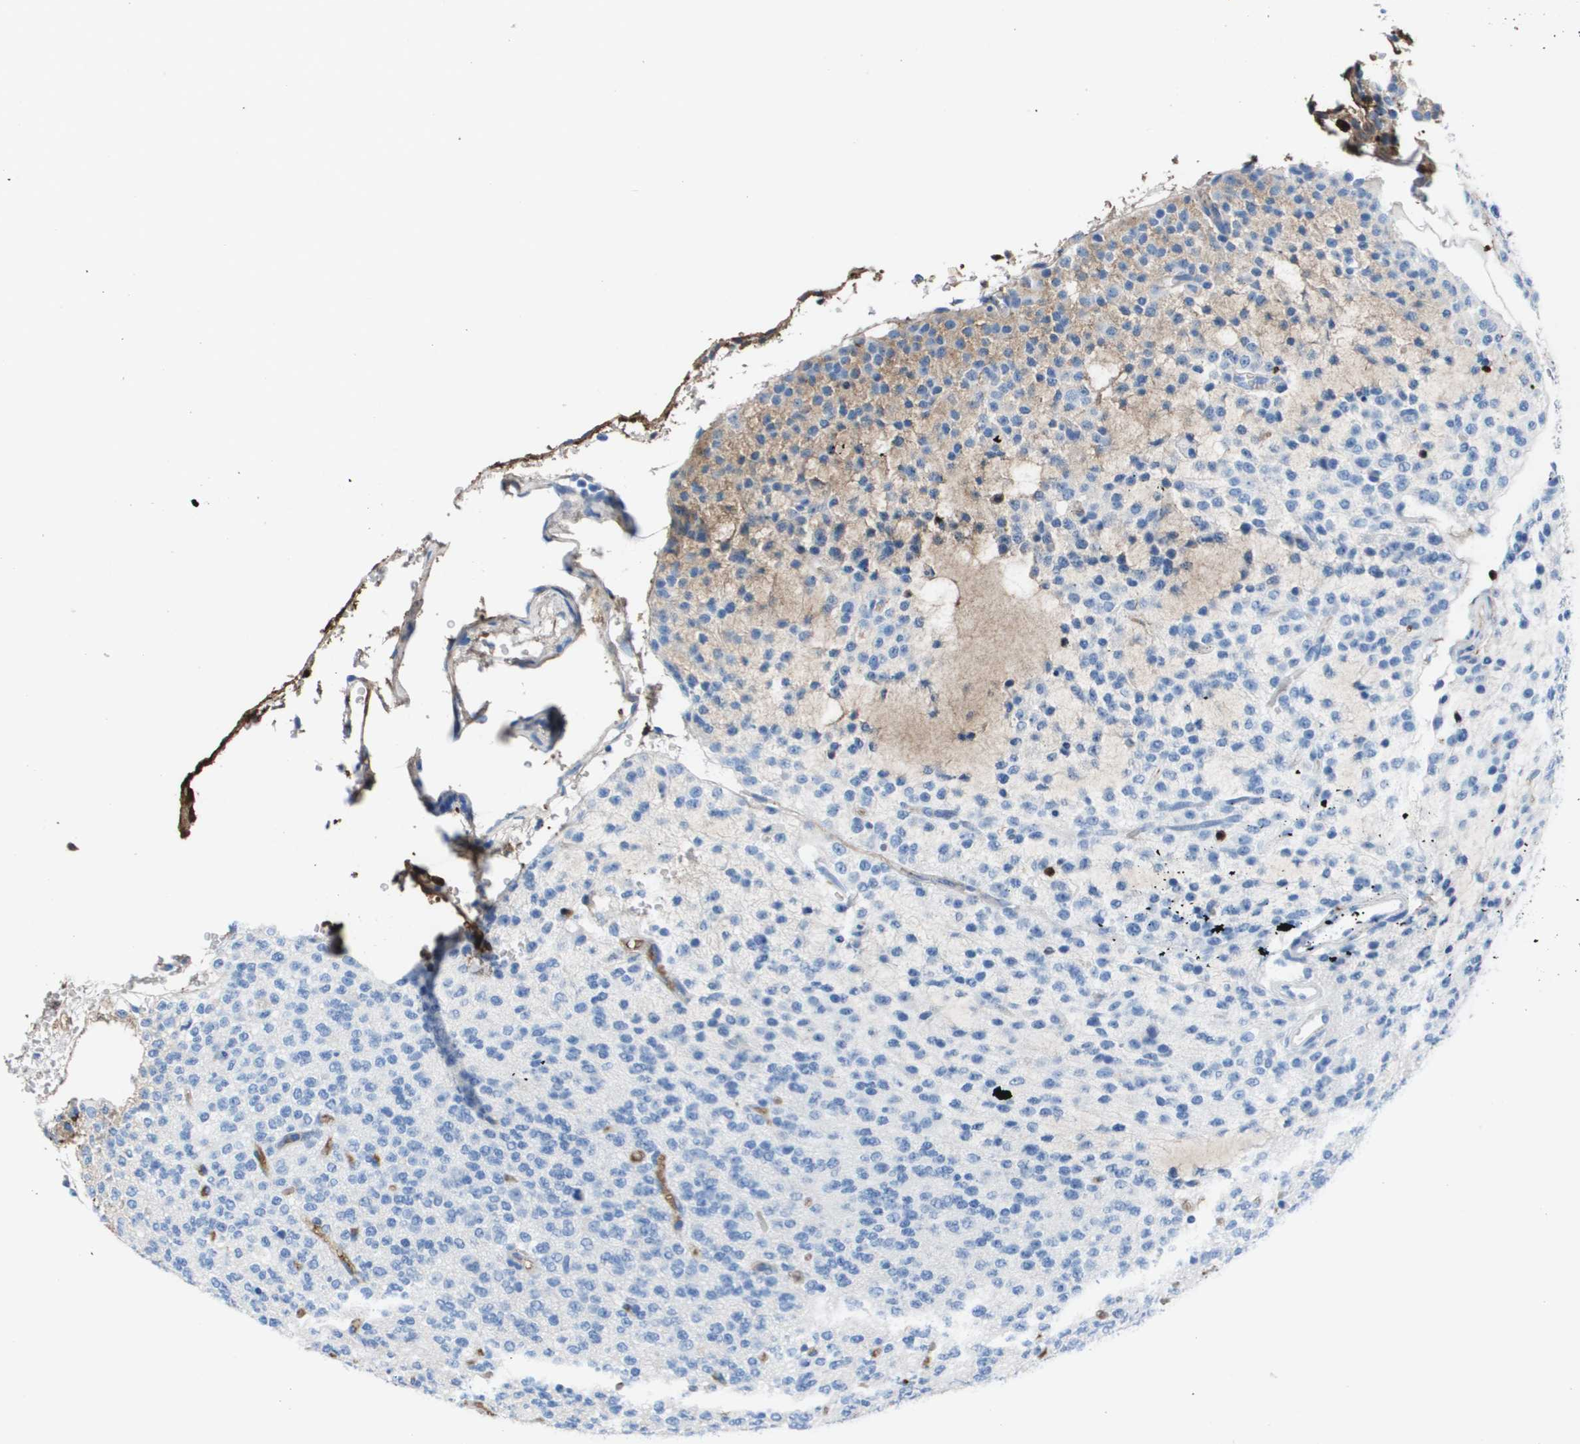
{"staining": {"intensity": "weak", "quantity": "<25%", "location": "cytoplasmic/membranous"}, "tissue": "glioma", "cell_type": "Tumor cells", "image_type": "cancer", "snomed": [{"axis": "morphology", "description": "Glioma, malignant, Low grade"}, {"axis": "topography", "description": "Brain"}], "caption": "DAB immunohistochemical staining of human glioma exhibits no significant expression in tumor cells. (Stains: DAB immunohistochemistry with hematoxylin counter stain, Microscopy: brightfield microscopy at high magnification).", "gene": "VTN", "patient": {"sex": "male", "age": 38}}